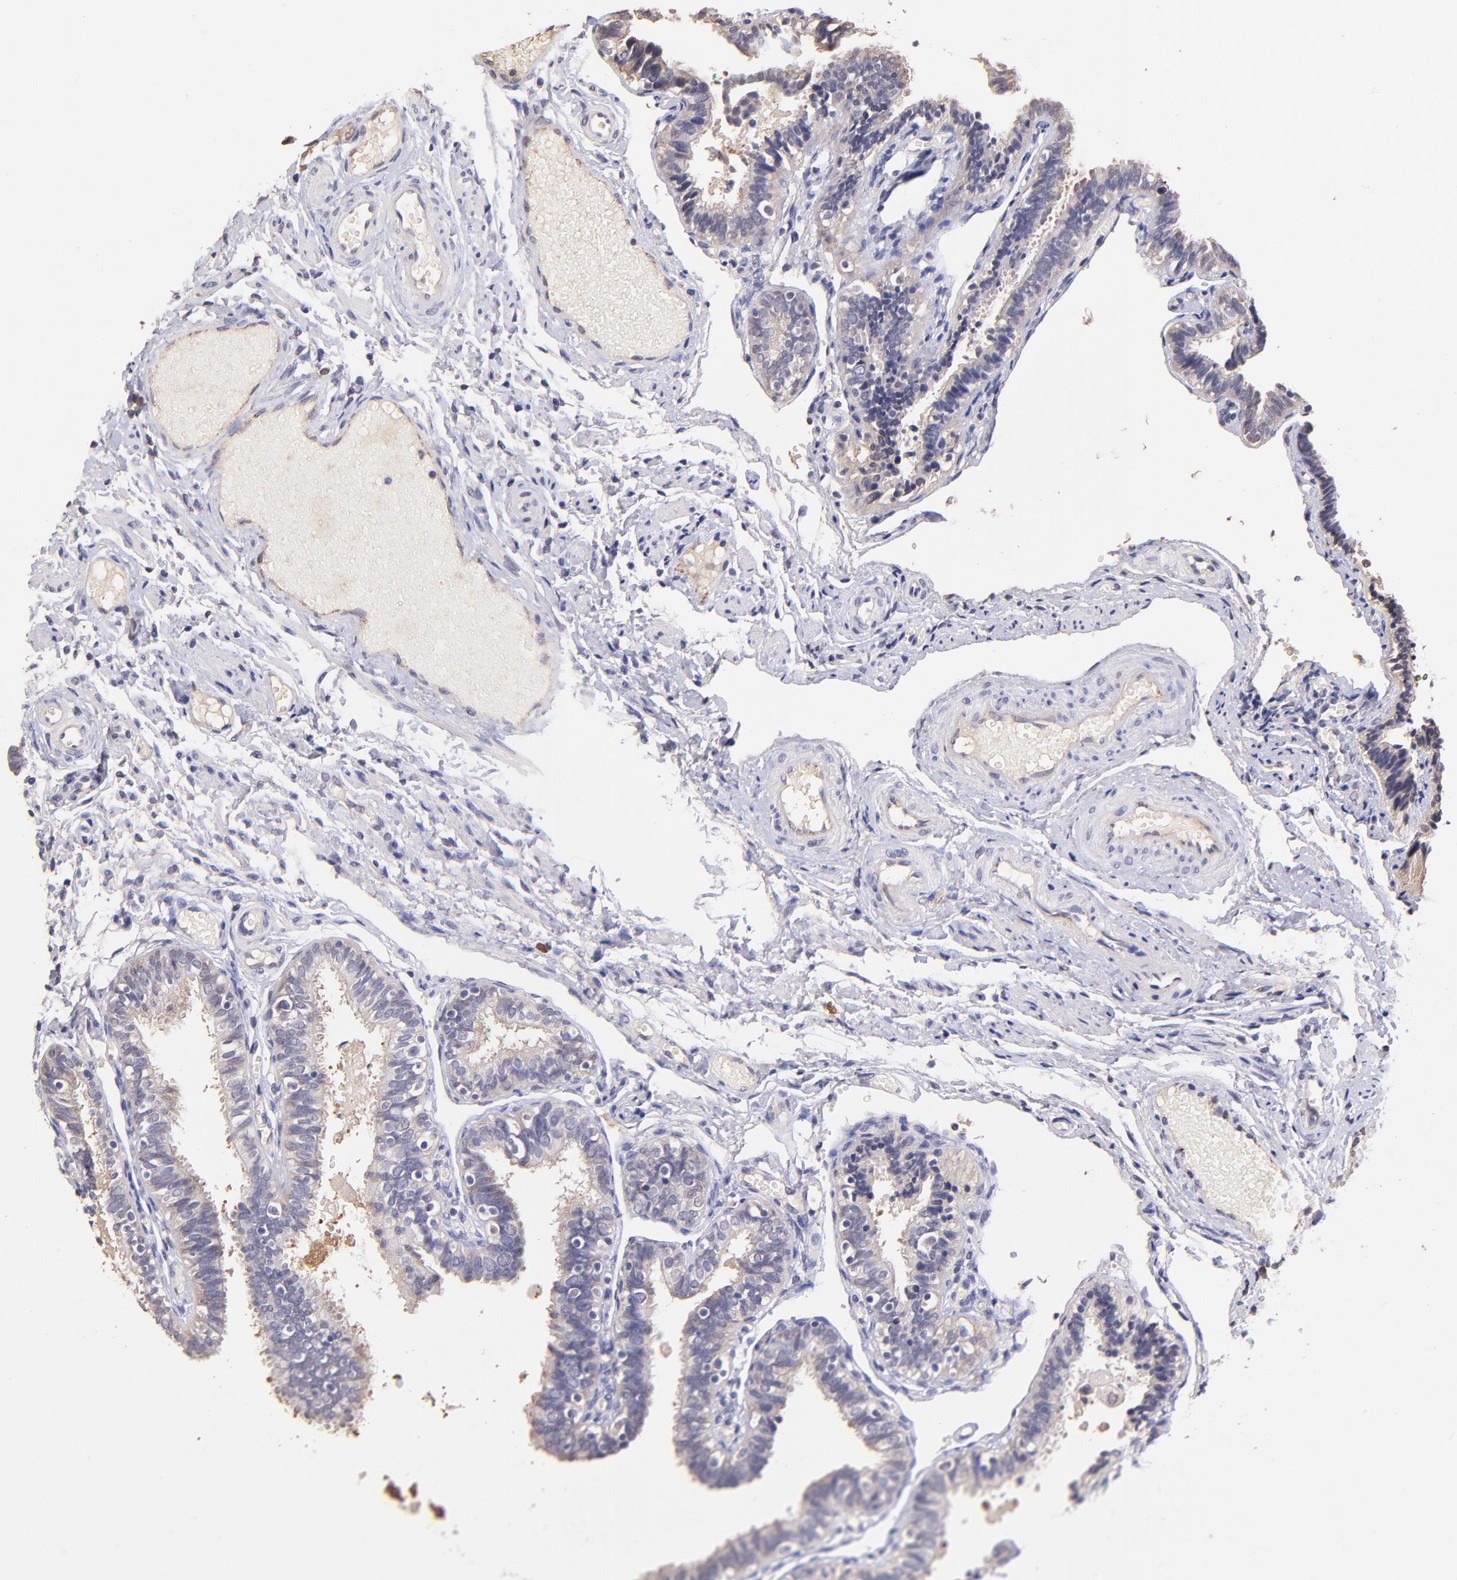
{"staining": {"intensity": "weak", "quantity": "25%-75%", "location": "cytoplasmic/membranous"}, "tissue": "fallopian tube", "cell_type": "Glandular cells", "image_type": "normal", "snomed": [{"axis": "morphology", "description": "Normal tissue, NOS"}, {"axis": "topography", "description": "Fallopian tube"}], "caption": "Brown immunohistochemical staining in benign fallopian tube displays weak cytoplasmic/membranous positivity in about 25%-75% of glandular cells. (Brightfield microscopy of DAB IHC at high magnification).", "gene": "RNASEL", "patient": {"sex": "female", "age": 46}}